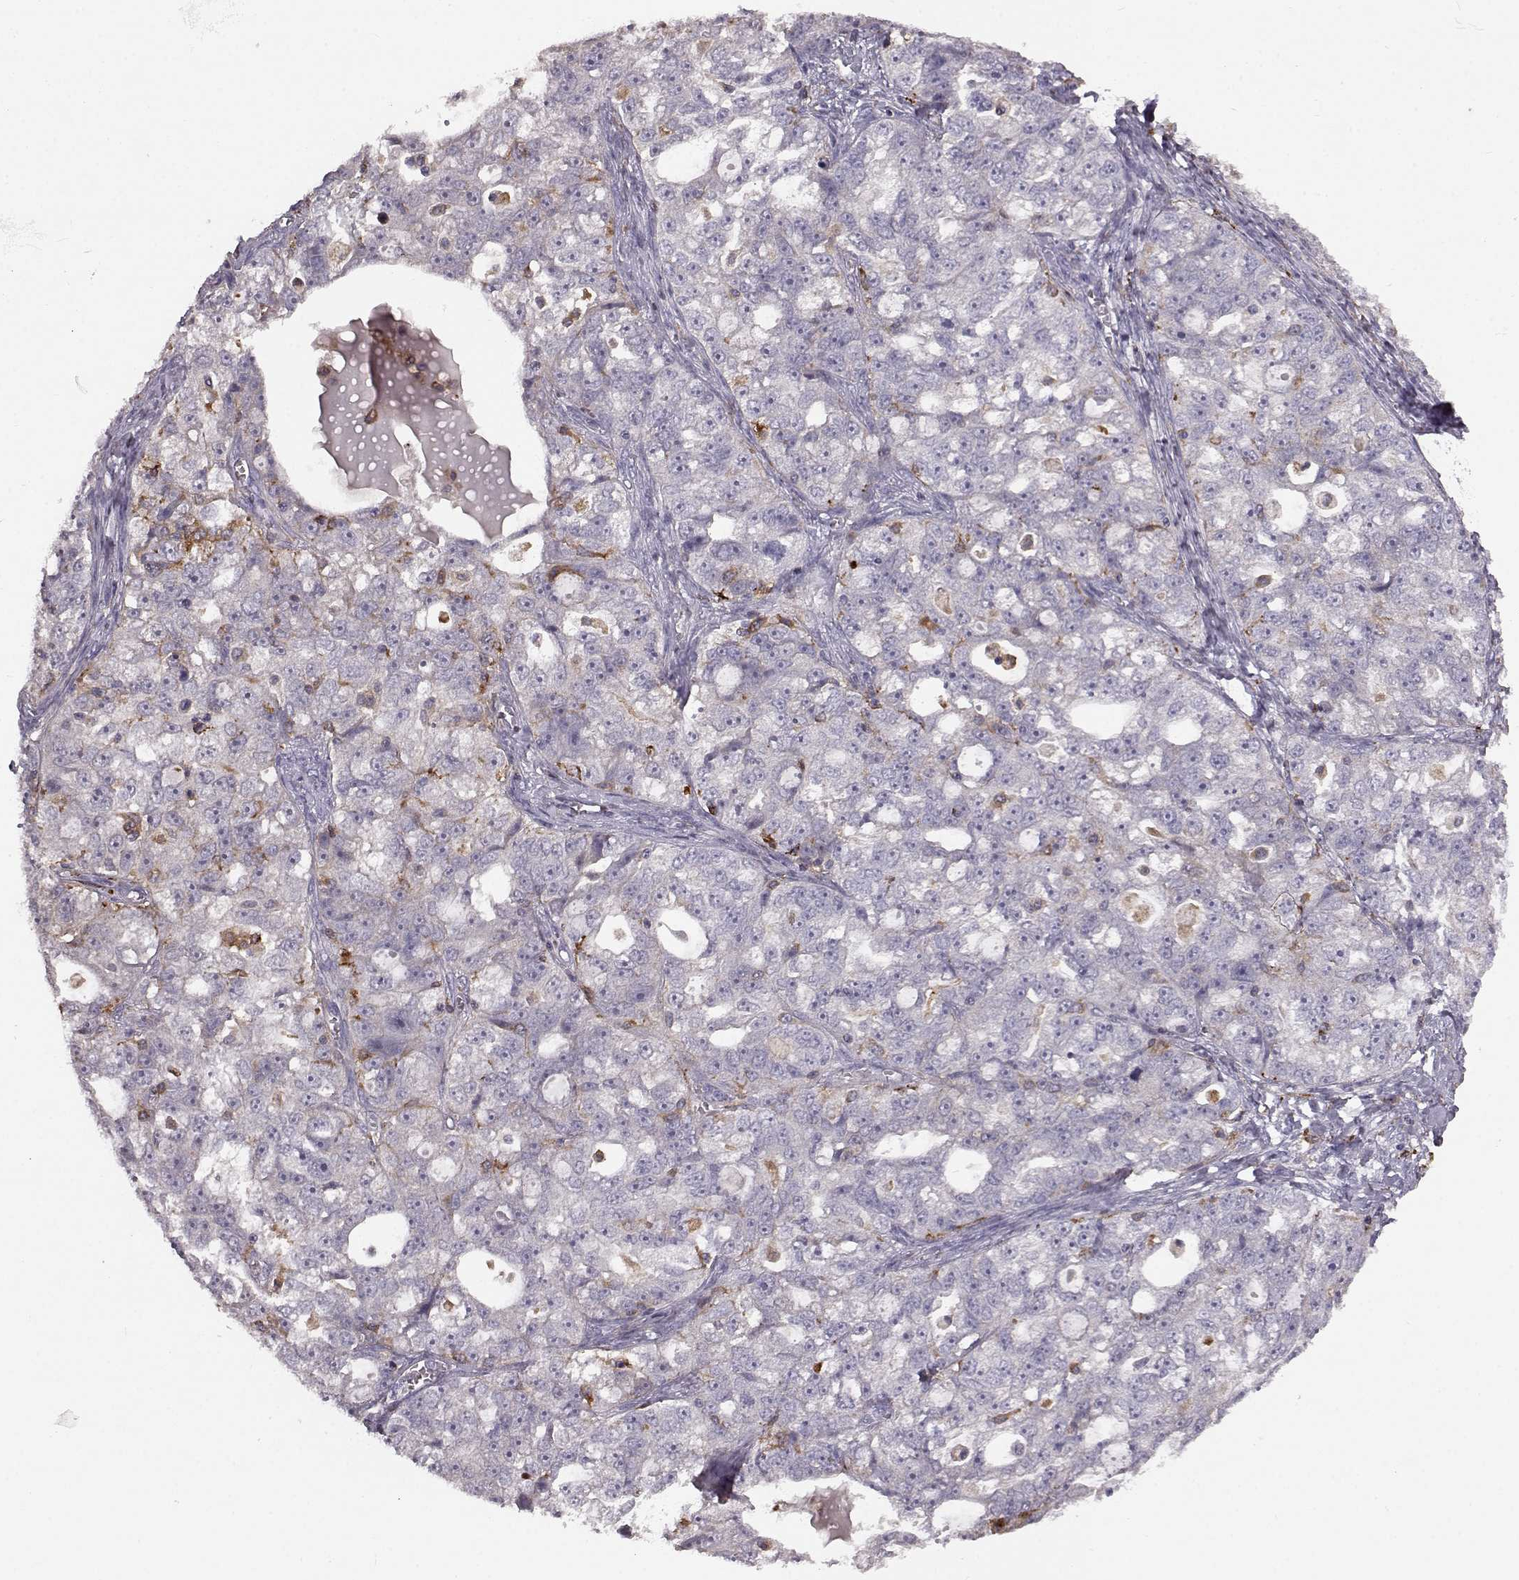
{"staining": {"intensity": "negative", "quantity": "none", "location": "none"}, "tissue": "ovarian cancer", "cell_type": "Tumor cells", "image_type": "cancer", "snomed": [{"axis": "morphology", "description": "Cystadenocarcinoma, serous, NOS"}, {"axis": "topography", "description": "Ovary"}], "caption": "Immunohistochemical staining of human serous cystadenocarcinoma (ovarian) shows no significant expression in tumor cells.", "gene": "CCNF", "patient": {"sex": "female", "age": 51}}